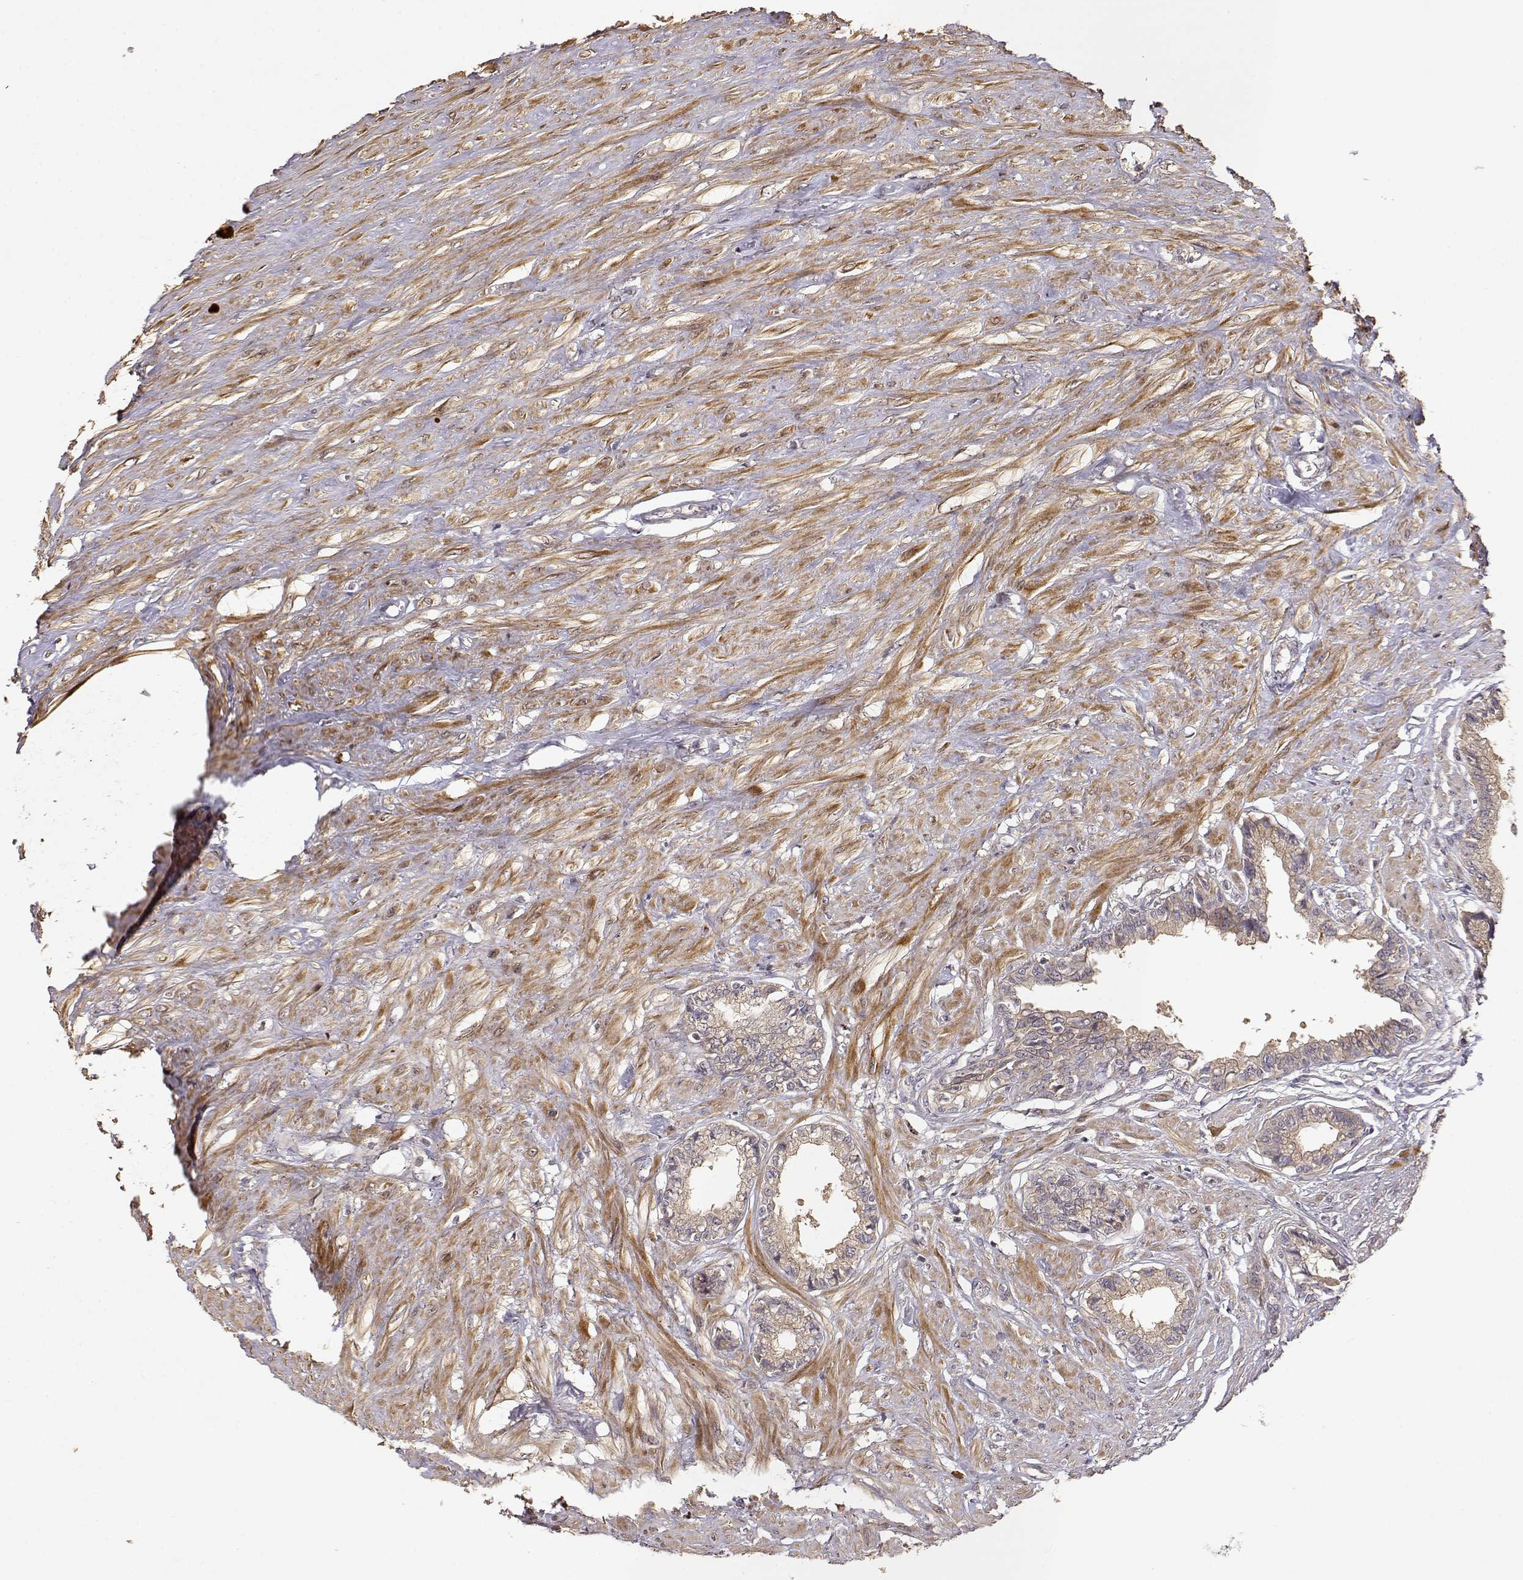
{"staining": {"intensity": "weak", "quantity": ">75%", "location": "cytoplasmic/membranous"}, "tissue": "seminal vesicle", "cell_type": "Glandular cells", "image_type": "normal", "snomed": [{"axis": "morphology", "description": "Normal tissue, NOS"}, {"axis": "morphology", "description": "Urothelial carcinoma, NOS"}, {"axis": "topography", "description": "Urinary bladder"}, {"axis": "topography", "description": "Seminal veicle"}], "caption": "A micrograph of human seminal vesicle stained for a protein reveals weak cytoplasmic/membranous brown staining in glandular cells.", "gene": "PICK1", "patient": {"sex": "male", "age": 76}}